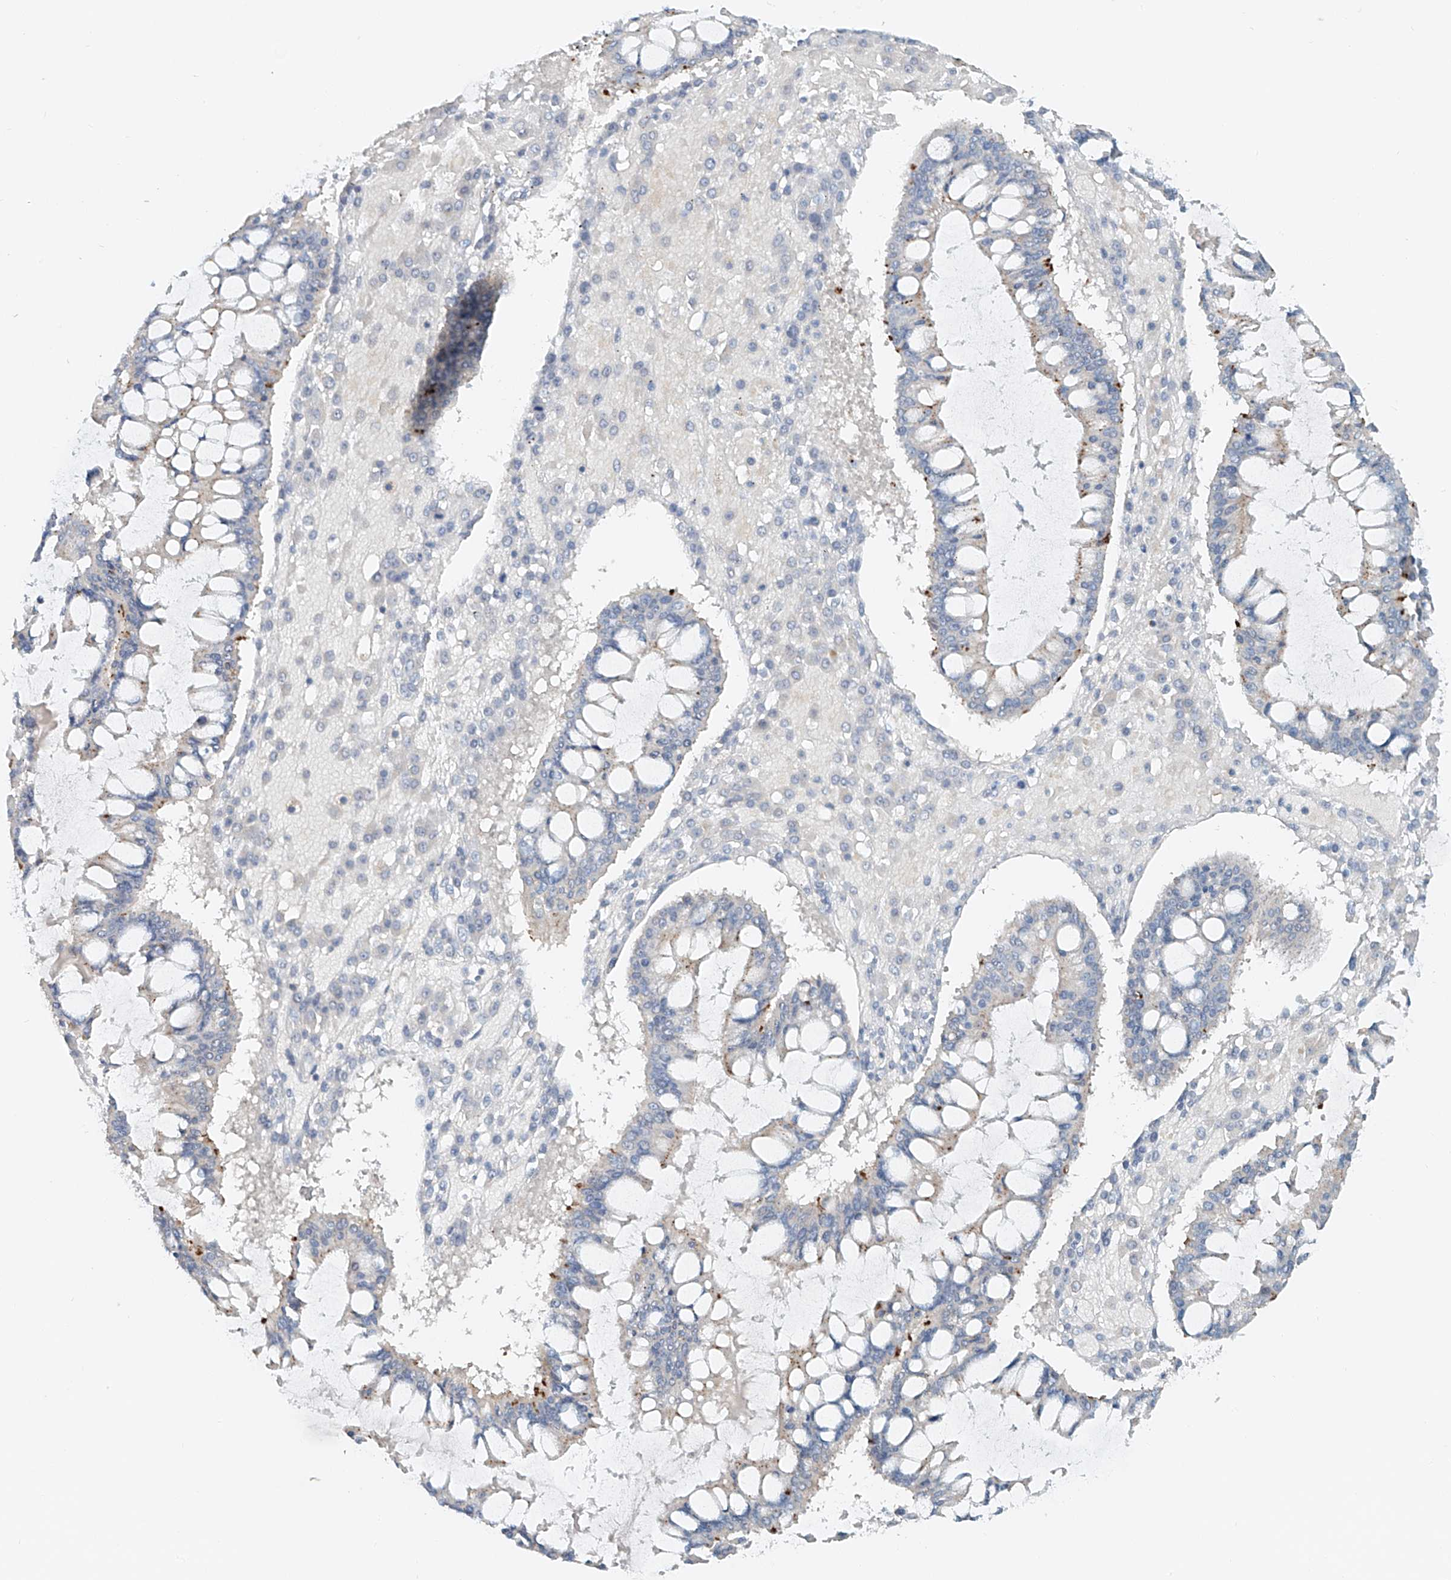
{"staining": {"intensity": "negative", "quantity": "none", "location": "none"}, "tissue": "ovarian cancer", "cell_type": "Tumor cells", "image_type": "cancer", "snomed": [{"axis": "morphology", "description": "Cystadenocarcinoma, mucinous, NOS"}, {"axis": "topography", "description": "Ovary"}], "caption": "Ovarian cancer was stained to show a protein in brown. There is no significant positivity in tumor cells. (Brightfield microscopy of DAB IHC at high magnification).", "gene": "TRIM47", "patient": {"sex": "female", "age": 73}}